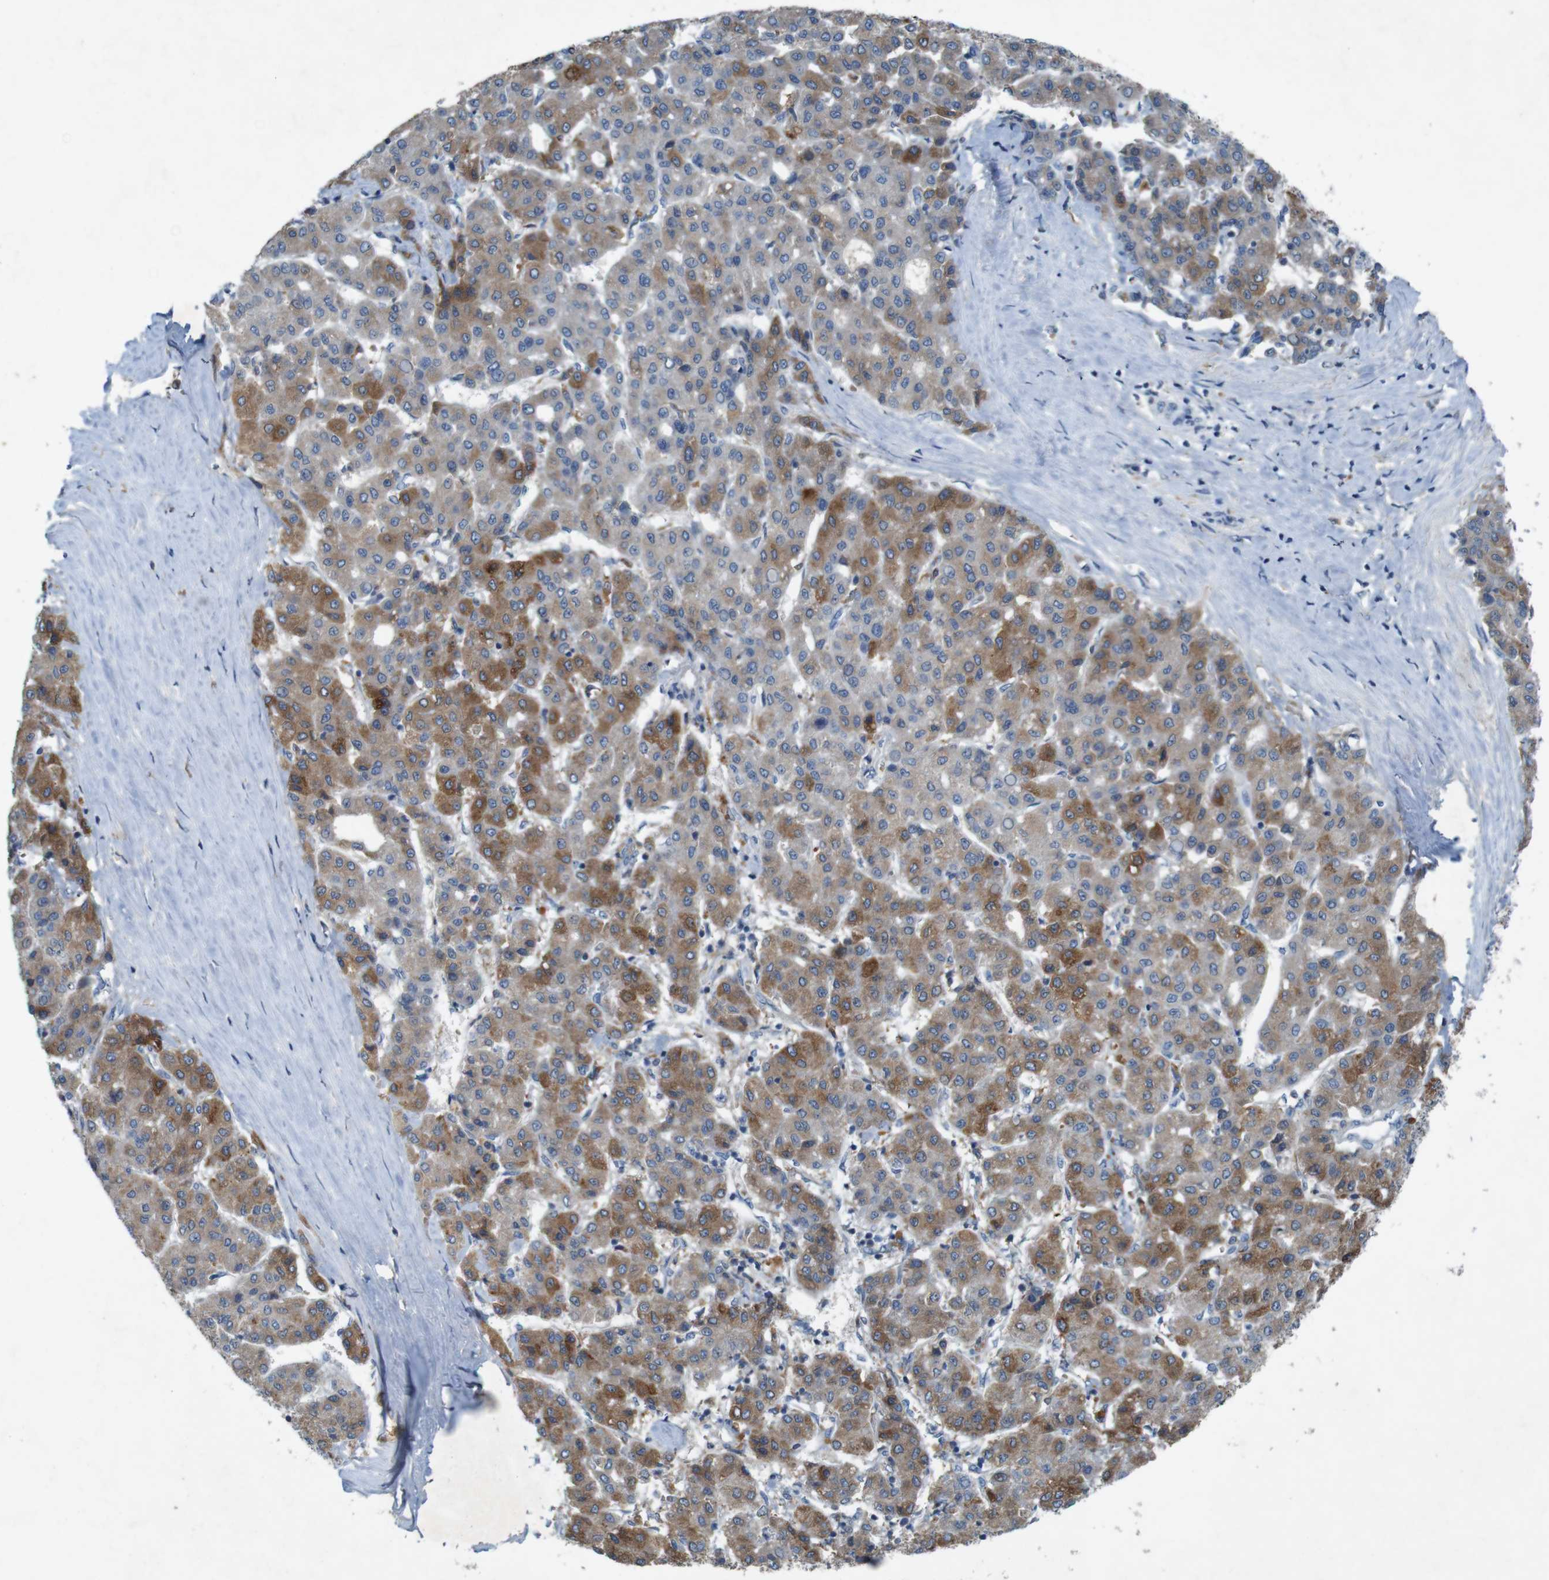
{"staining": {"intensity": "moderate", "quantity": "25%-75%", "location": "cytoplasmic/membranous"}, "tissue": "liver cancer", "cell_type": "Tumor cells", "image_type": "cancer", "snomed": [{"axis": "morphology", "description": "Carcinoma, Hepatocellular, NOS"}, {"axis": "topography", "description": "Liver"}], "caption": "An immunohistochemistry (IHC) image of neoplastic tissue is shown. Protein staining in brown shows moderate cytoplasmic/membranous positivity in liver hepatocellular carcinoma within tumor cells.", "gene": "MOGAT3", "patient": {"sex": "male", "age": 65}}